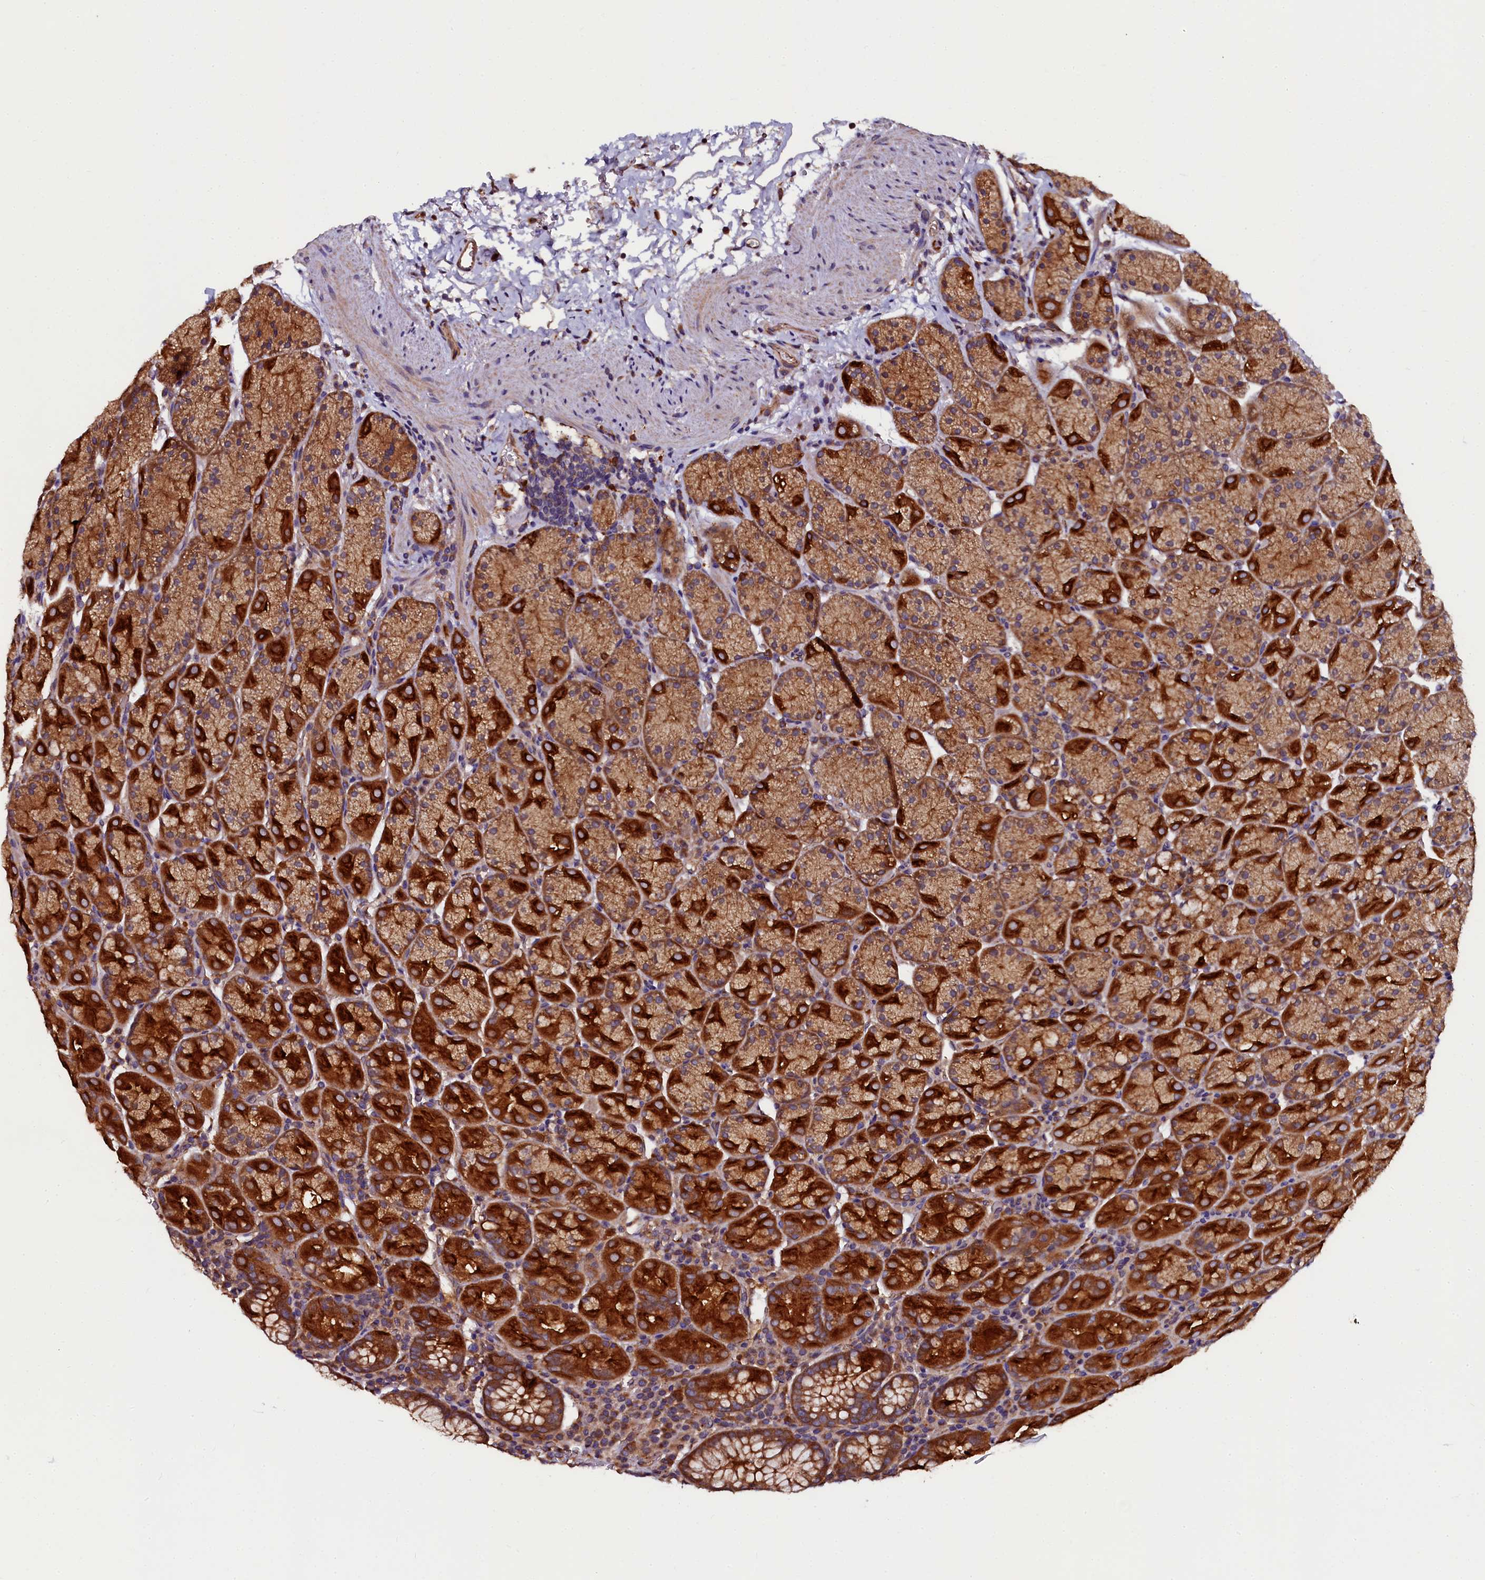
{"staining": {"intensity": "strong", "quantity": ">75%", "location": "cytoplasmic/membranous"}, "tissue": "stomach", "cell_type": "Glandular cells", "image_type": "normal", "snomed": [{"axis": "morphology", "description": "Normal tissue, NOS"}, {"axis": "topography", "description": "Stomach, upper"}, {"axis": "topography", "description": "Stomach, lower"}], "caption": "Human stomach stained with a brown dye reveals strong cytoplasmic/membranous positive expression in approximately >75% of glandular cells.", "gene": "APPL2", "patient": {"sex": "male", "age": 80}}